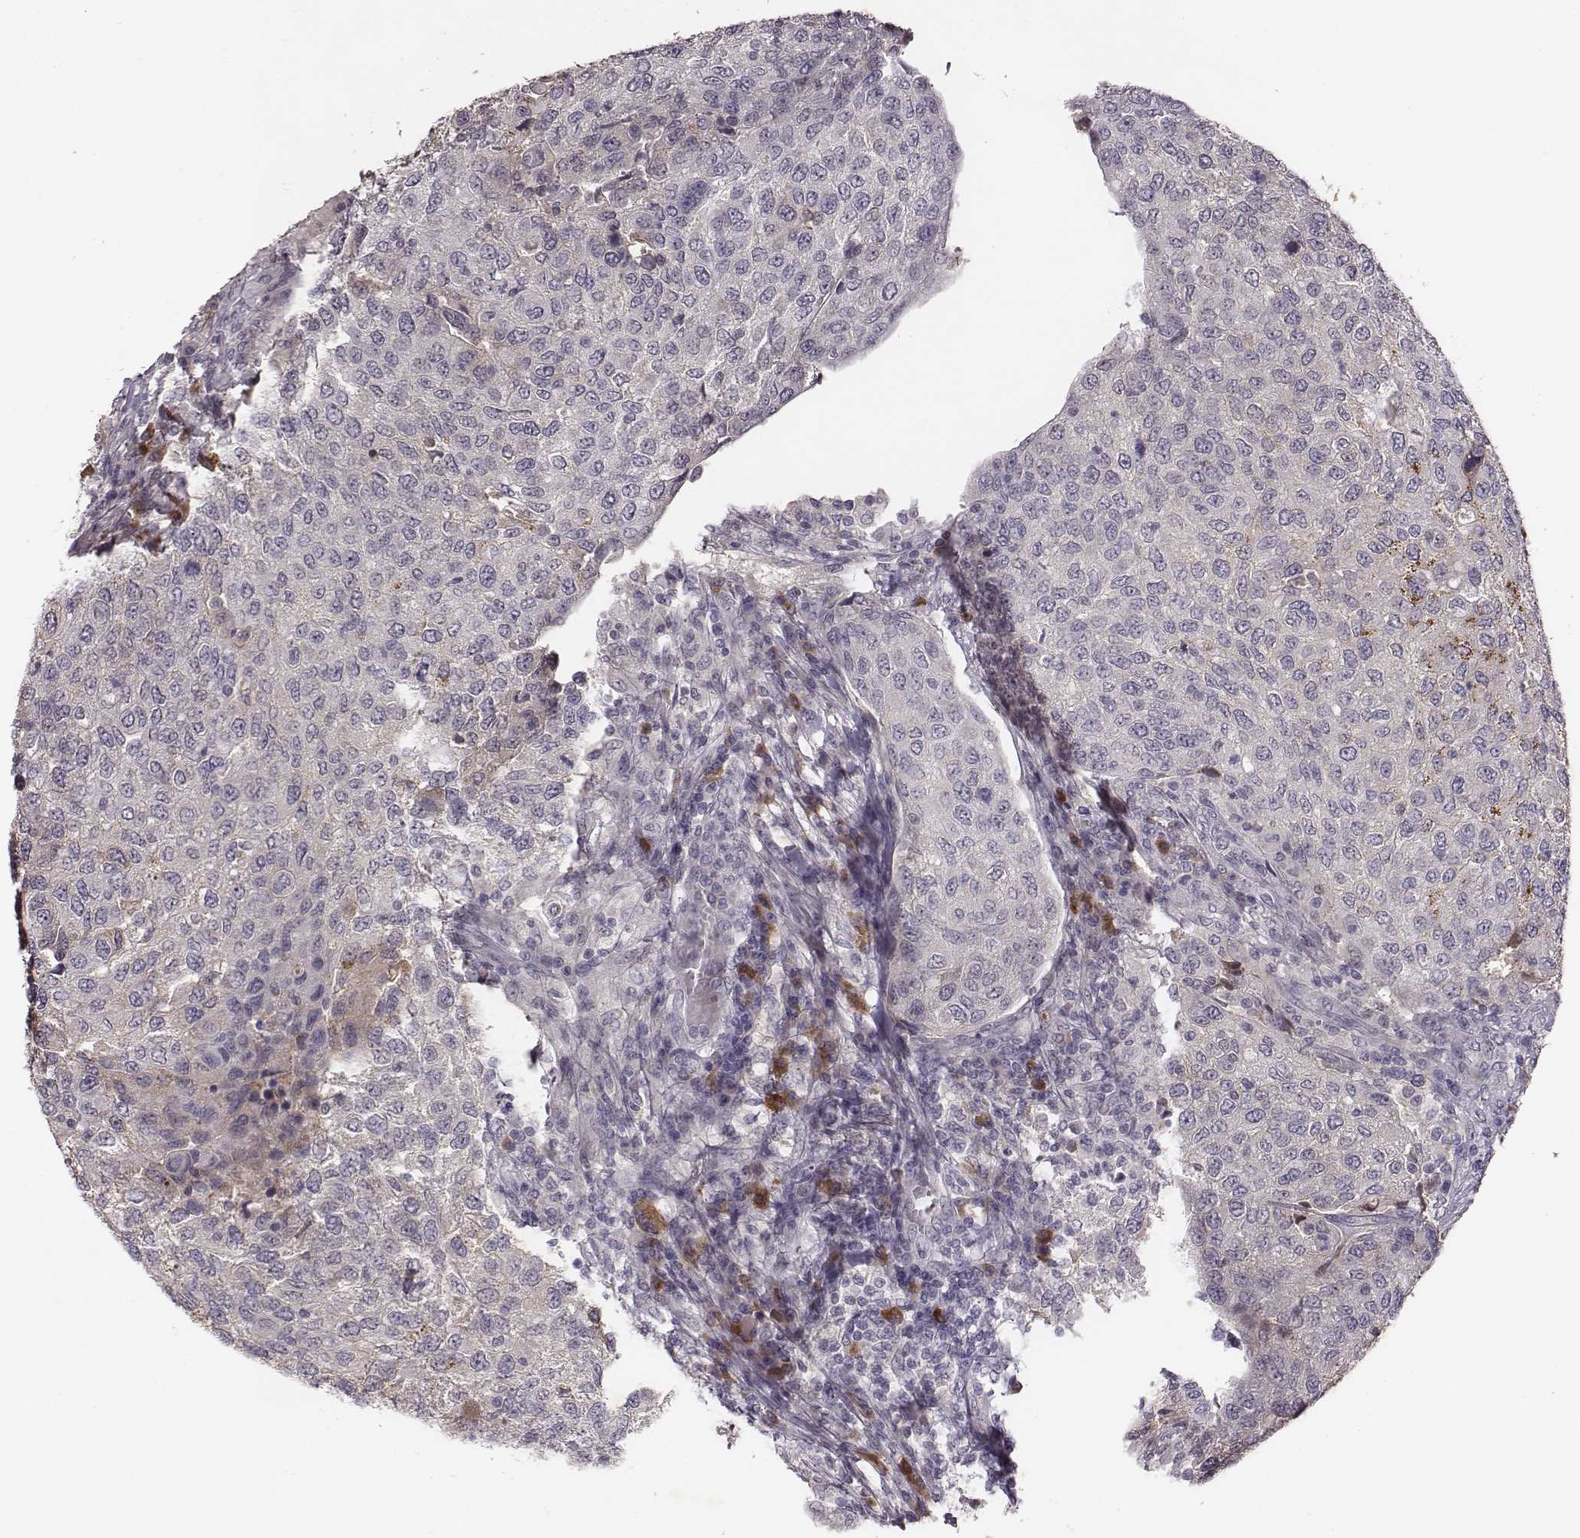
{"staining": {"intensity": "negative", "quantity": "none", "location": "none"}, "tissue": "urothelial cancer", "cell_type": "Tumor cells", "image_type": "cancer", "snomed": [{"axis": "morphology", "description": "Urothelial carcinoma, High grade"}, {"axis": "topography", "description": "Urinary bladder"}], "caption": "Tumor cells are negative for protein expression in human urothelial cancer.", "gene": "SLC22A6", "patient": {"sex": "female", "age": 78}}